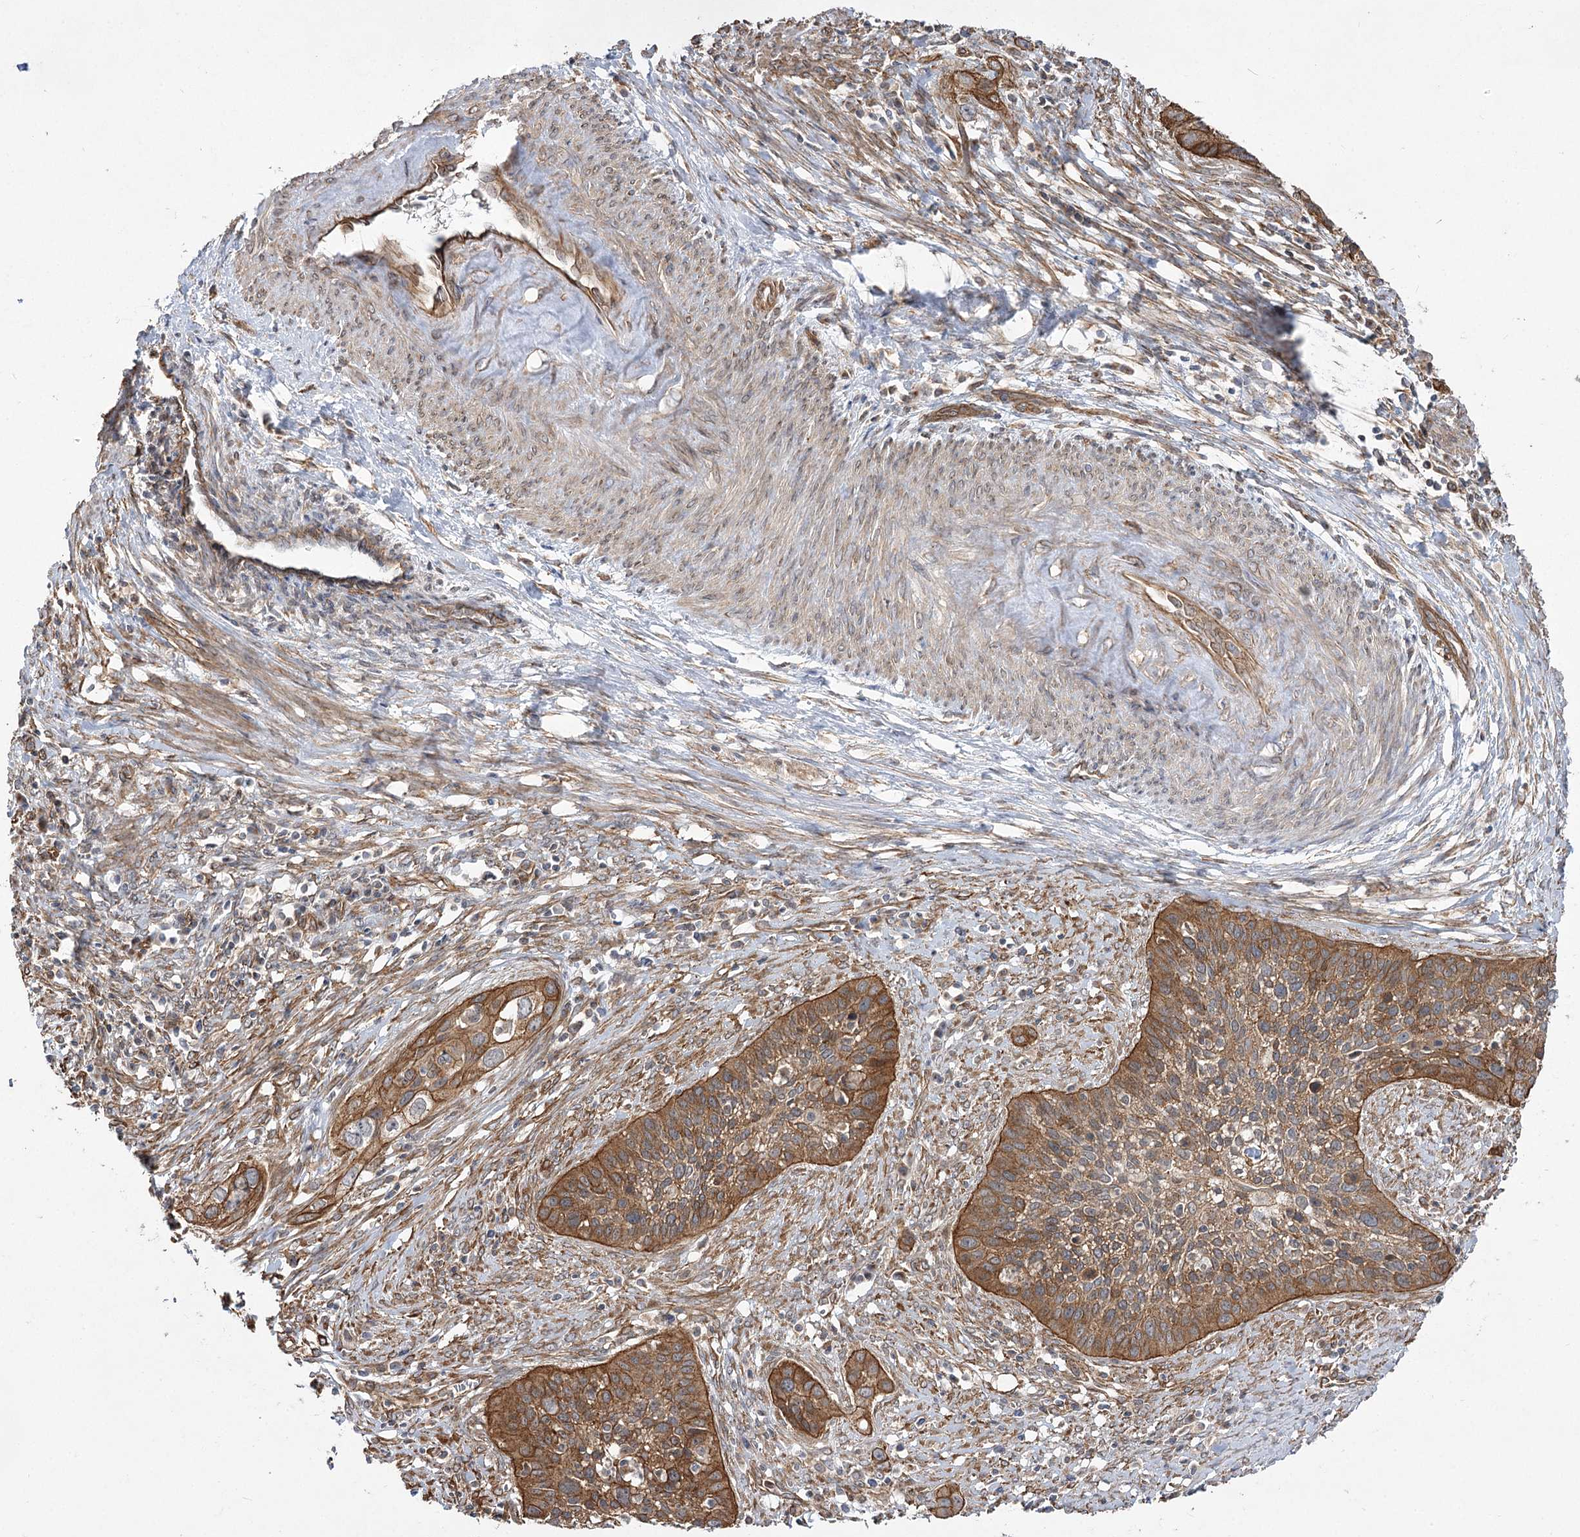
{"staining": {"intensity": "moderate", "quantity": ">75%", "location": "cytoplasmic/membranous"}, "tissue": "cervical cancer", "cell_type": "Tumor cells", "image_type": "cancer", "snomed": [{"axis": "morphology", "description": "Squamous cell carcinoma, NOS"}, {"axis": "topography", "description": "Cervix"}], "caption": "Tumor cells display medium levels of moderate cytoplasmic/membranous expression in about >75% of cells in squamous cell carcinoma (cervical). (DAB (3,3'-diaminobenzidine) = brown stain, brightfield microscopy at high magnification).", "gene": "SH3BP5L", "patient": {"sex": "female", "age": 34}}